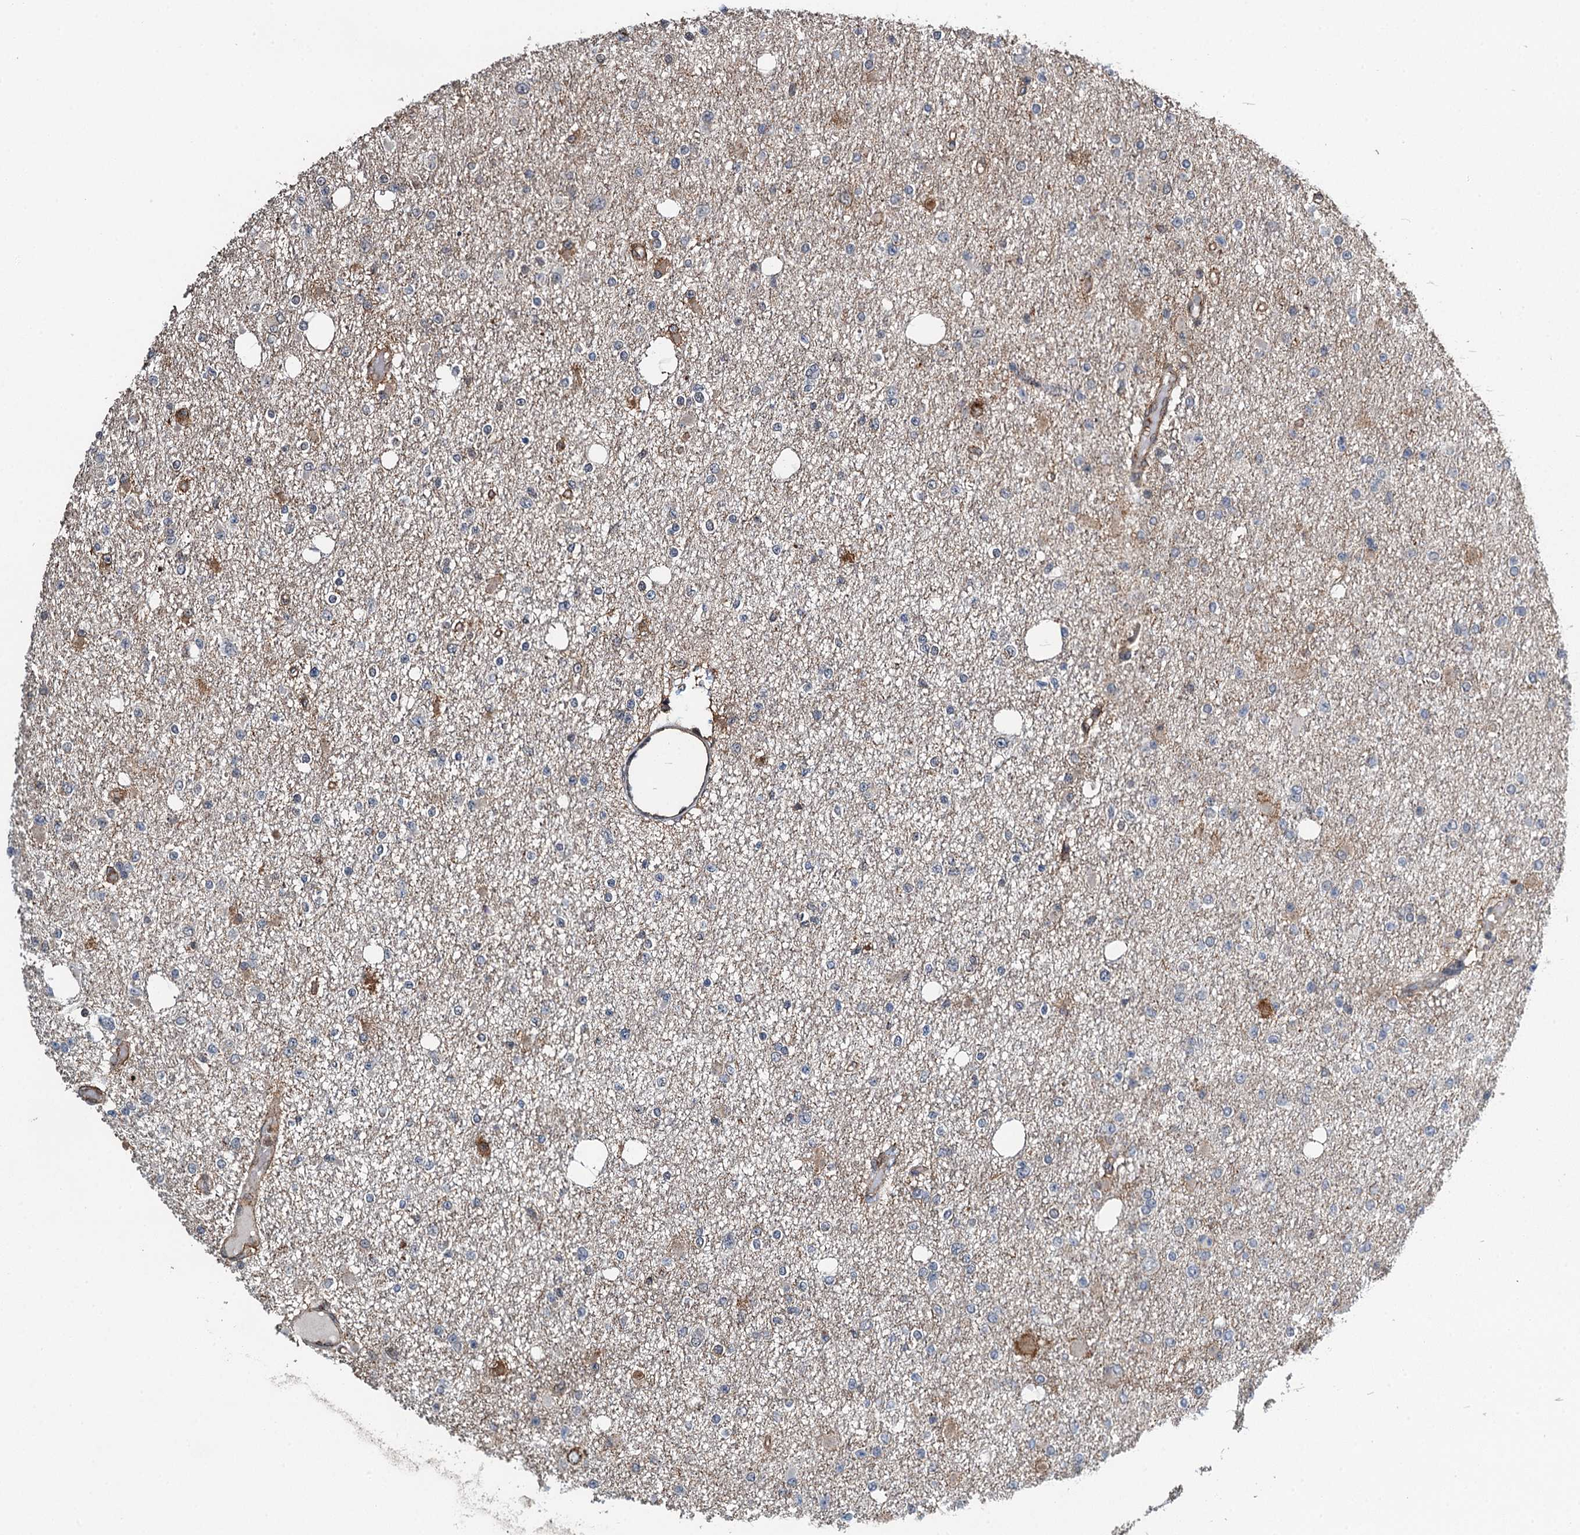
{"staining": {"intensity": "negative", "quantity": "none", "location": "none"}, "tissue": "glioma", "cell_type": "Tumor cells", "image_type": "cancer", "snomed": [{"axis": "morphology", "description": "Glioma, malignant, Low grade"}, {"axis": "topography", "description": "Brain"}], "caption": "This is an IHC image of malignant glioma (low-grade). There is no expression in tumor cells.", "gene": "WHAMM", "patient": {"sex": "female", "age": 22}}